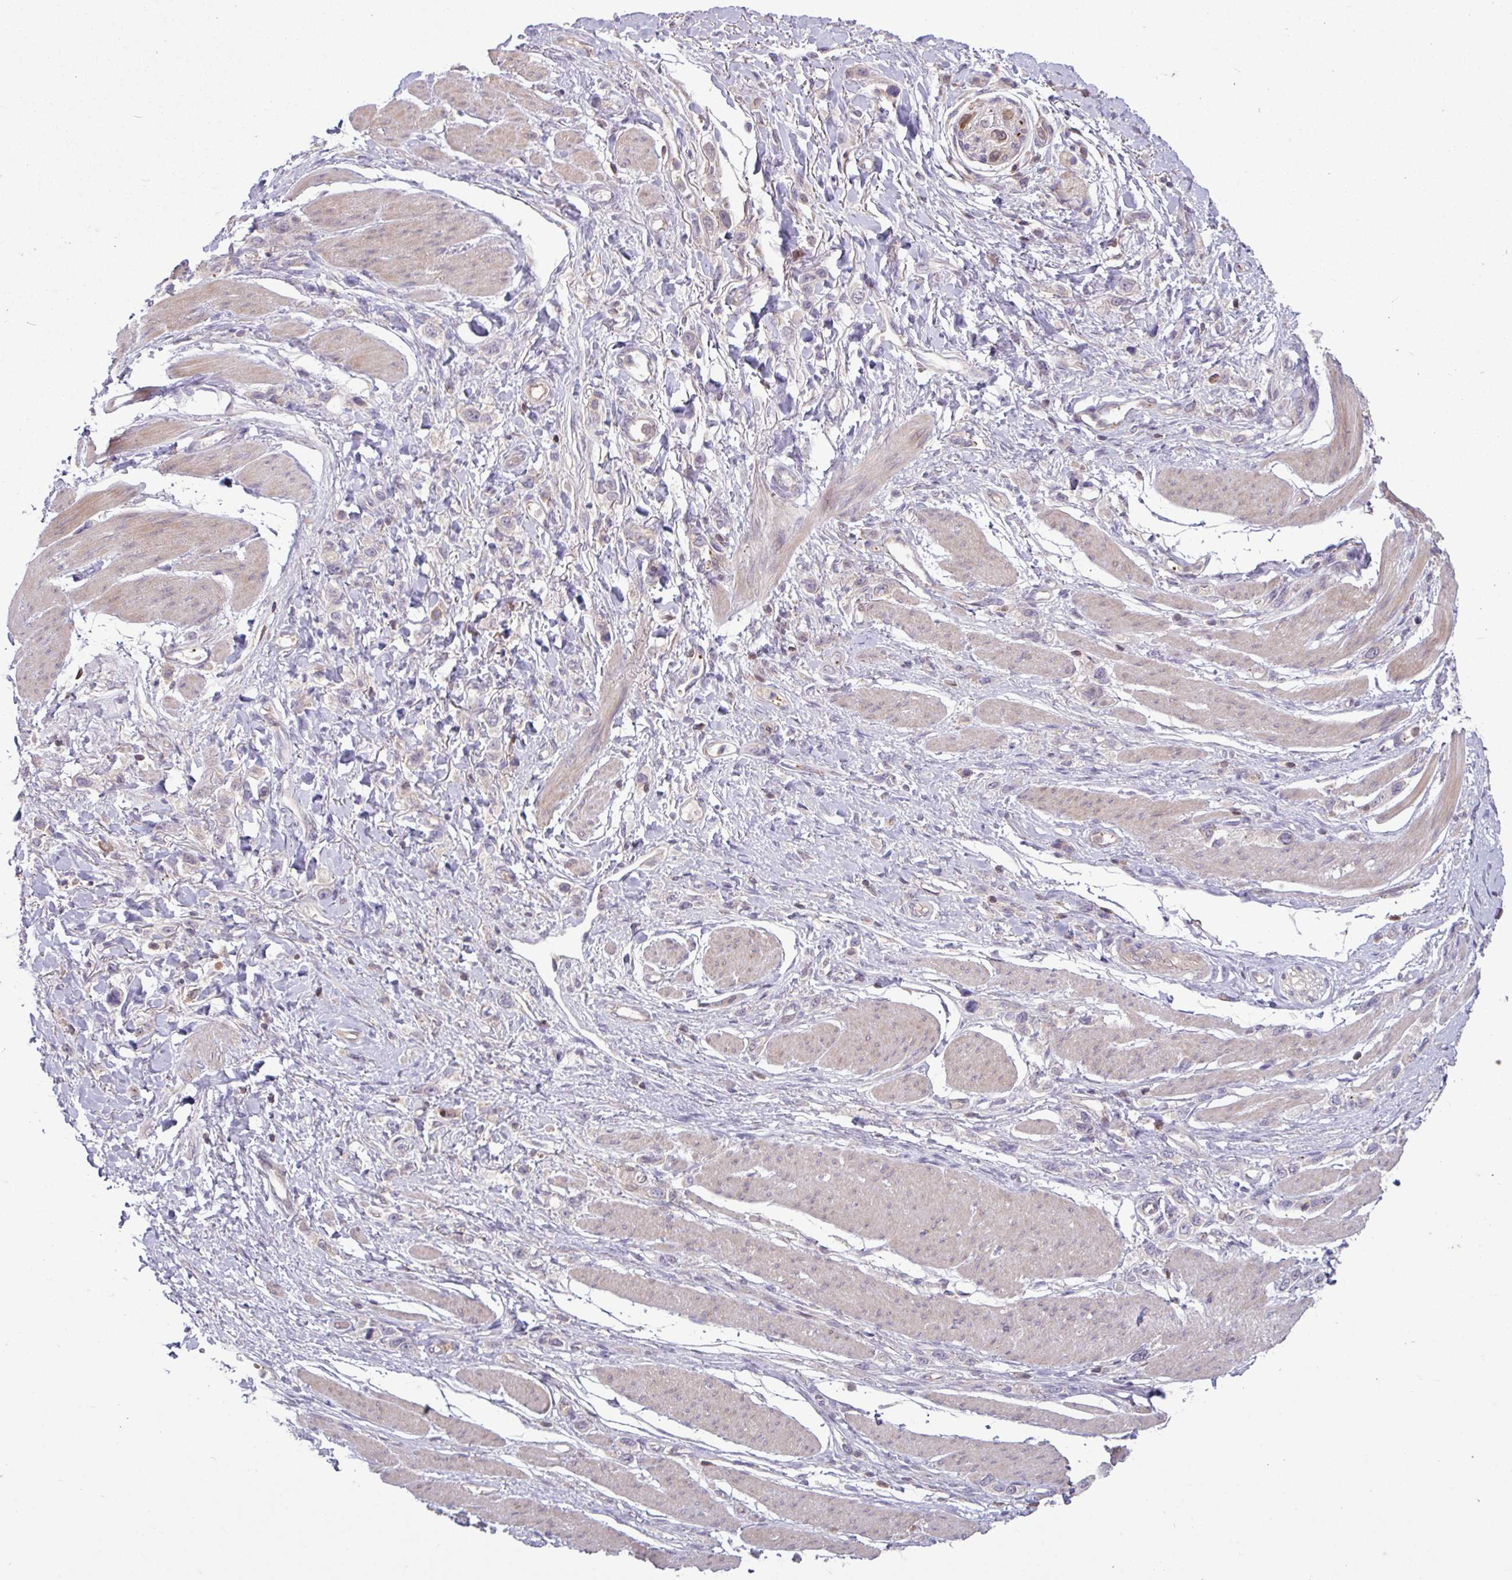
{"staining": {"intensity": "negative", "quantity": "none", "location": "none"}, "tissue": "stomach cancer", "cell_type": "Tumor cells", "image_type": "cancer", "snomed": [{"axis": "morphology", "description": "Adenocarcinoma, NOS"}, {"axis": "topography", "description": "Stomach"}], "caption": "Immunohistochemistry image of stomach cancer stained for a protein (brown), which displays no staining in tumor cells. Brightfield microscopy of immunohistochemistry (IHC) stained with DAB (3,3'-diaminobenzidine) (brown) and hematoxylin (blue), captured at high magnification.", "gene": "SEC61G", "patient": {"sex": "female", "age": 65}}